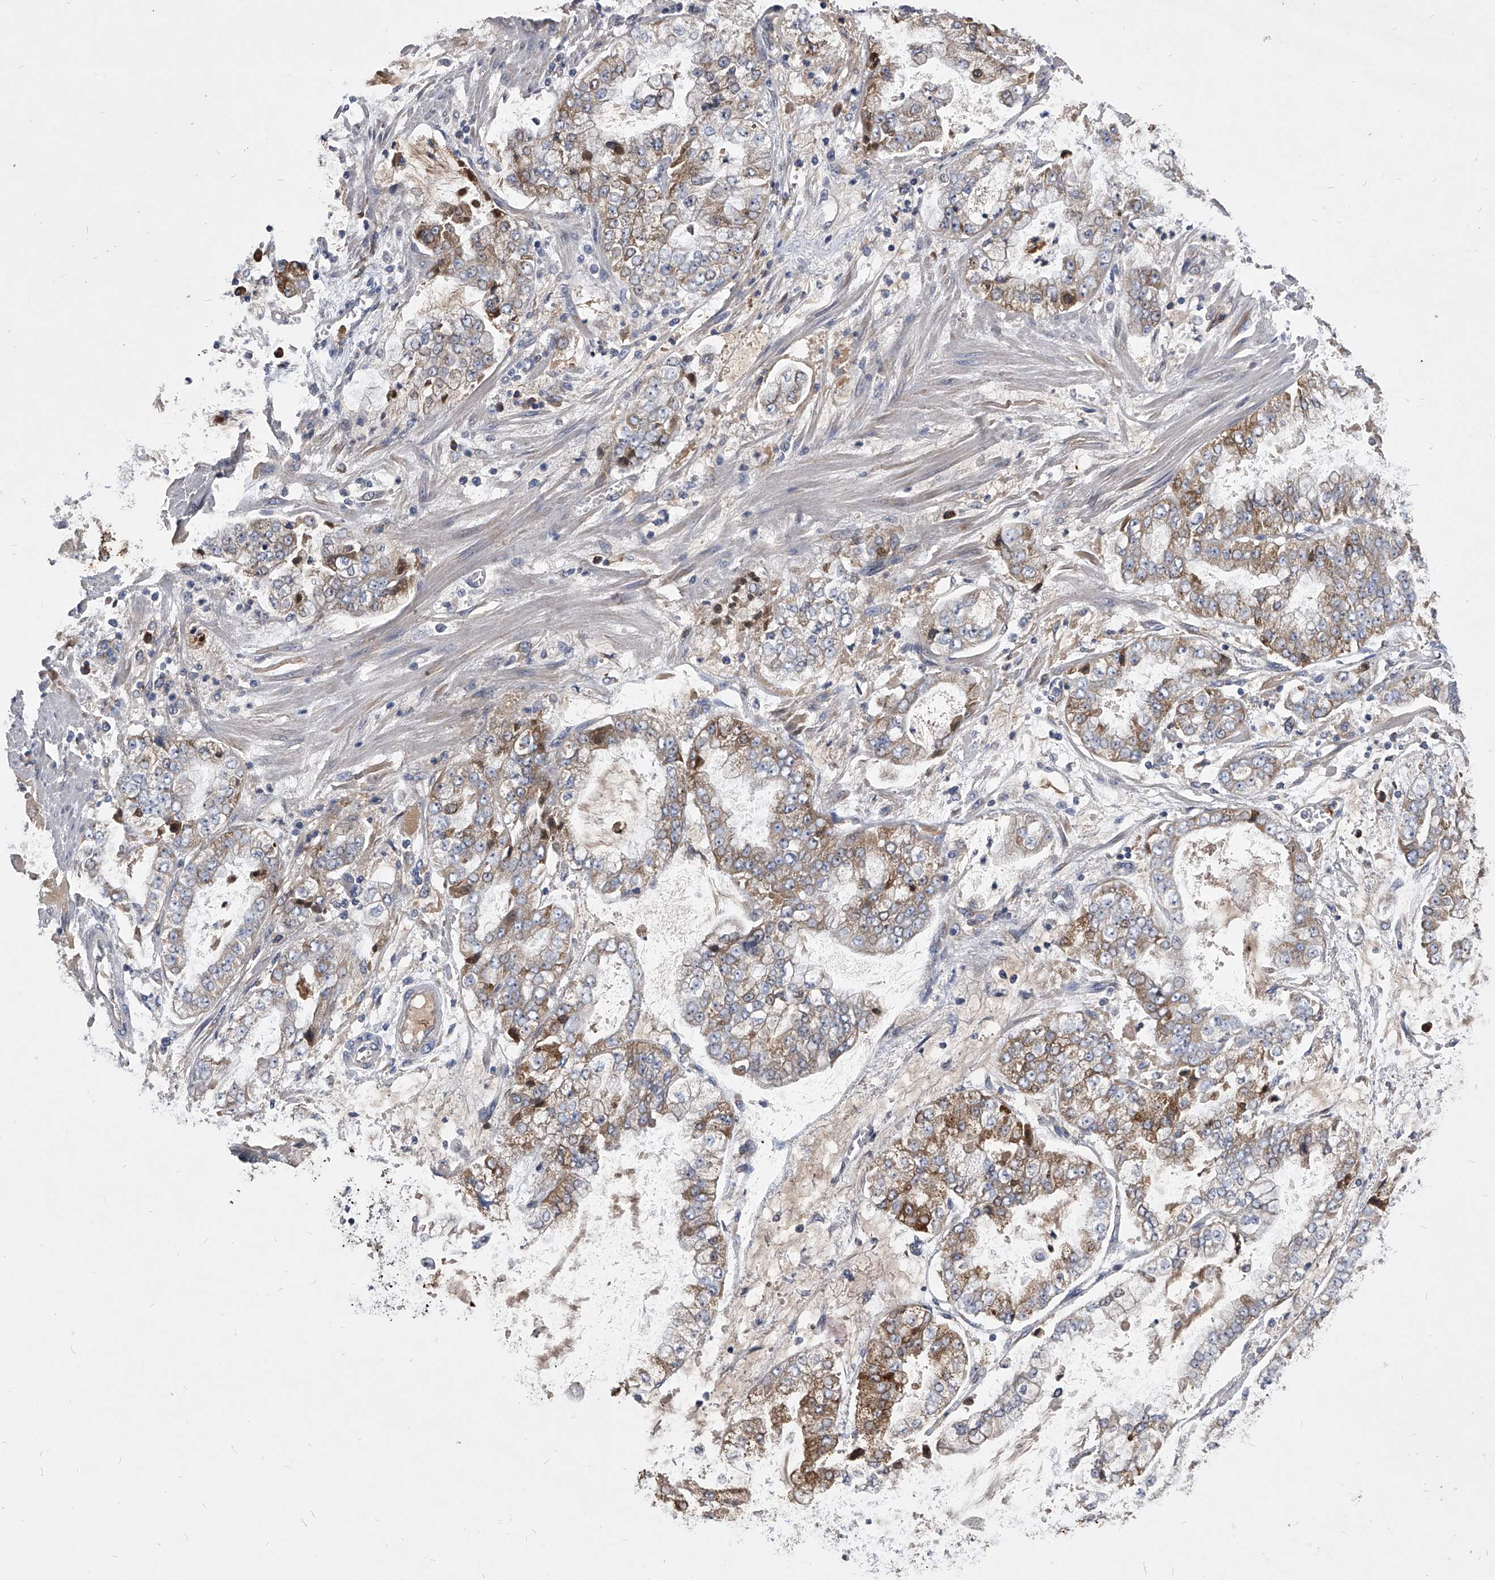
{"staining": {"intensity": "moderate", "quantity": "<25%", "location": "cytoplasmic/membranous"}, "tissue": "stomach cancer", "cell_type": "Tumor cells", "image_type": "cancer", "snomed": [{"axis": "morphology", "description": "Adenocarcinoma, NOS"}, {"axis": "topography", "description": "Stomach"}], "caption": "Protein expression analysis of adenocarcinoma (stomach) reveals moderate cytoplasmic/membranous expression in approximately <25% of tumor cells. (brown staining indicates protein expression, while blue staining denotes nuclei).", "gene": "CCR4", "patient": {"sex": "male", "age": 76}}